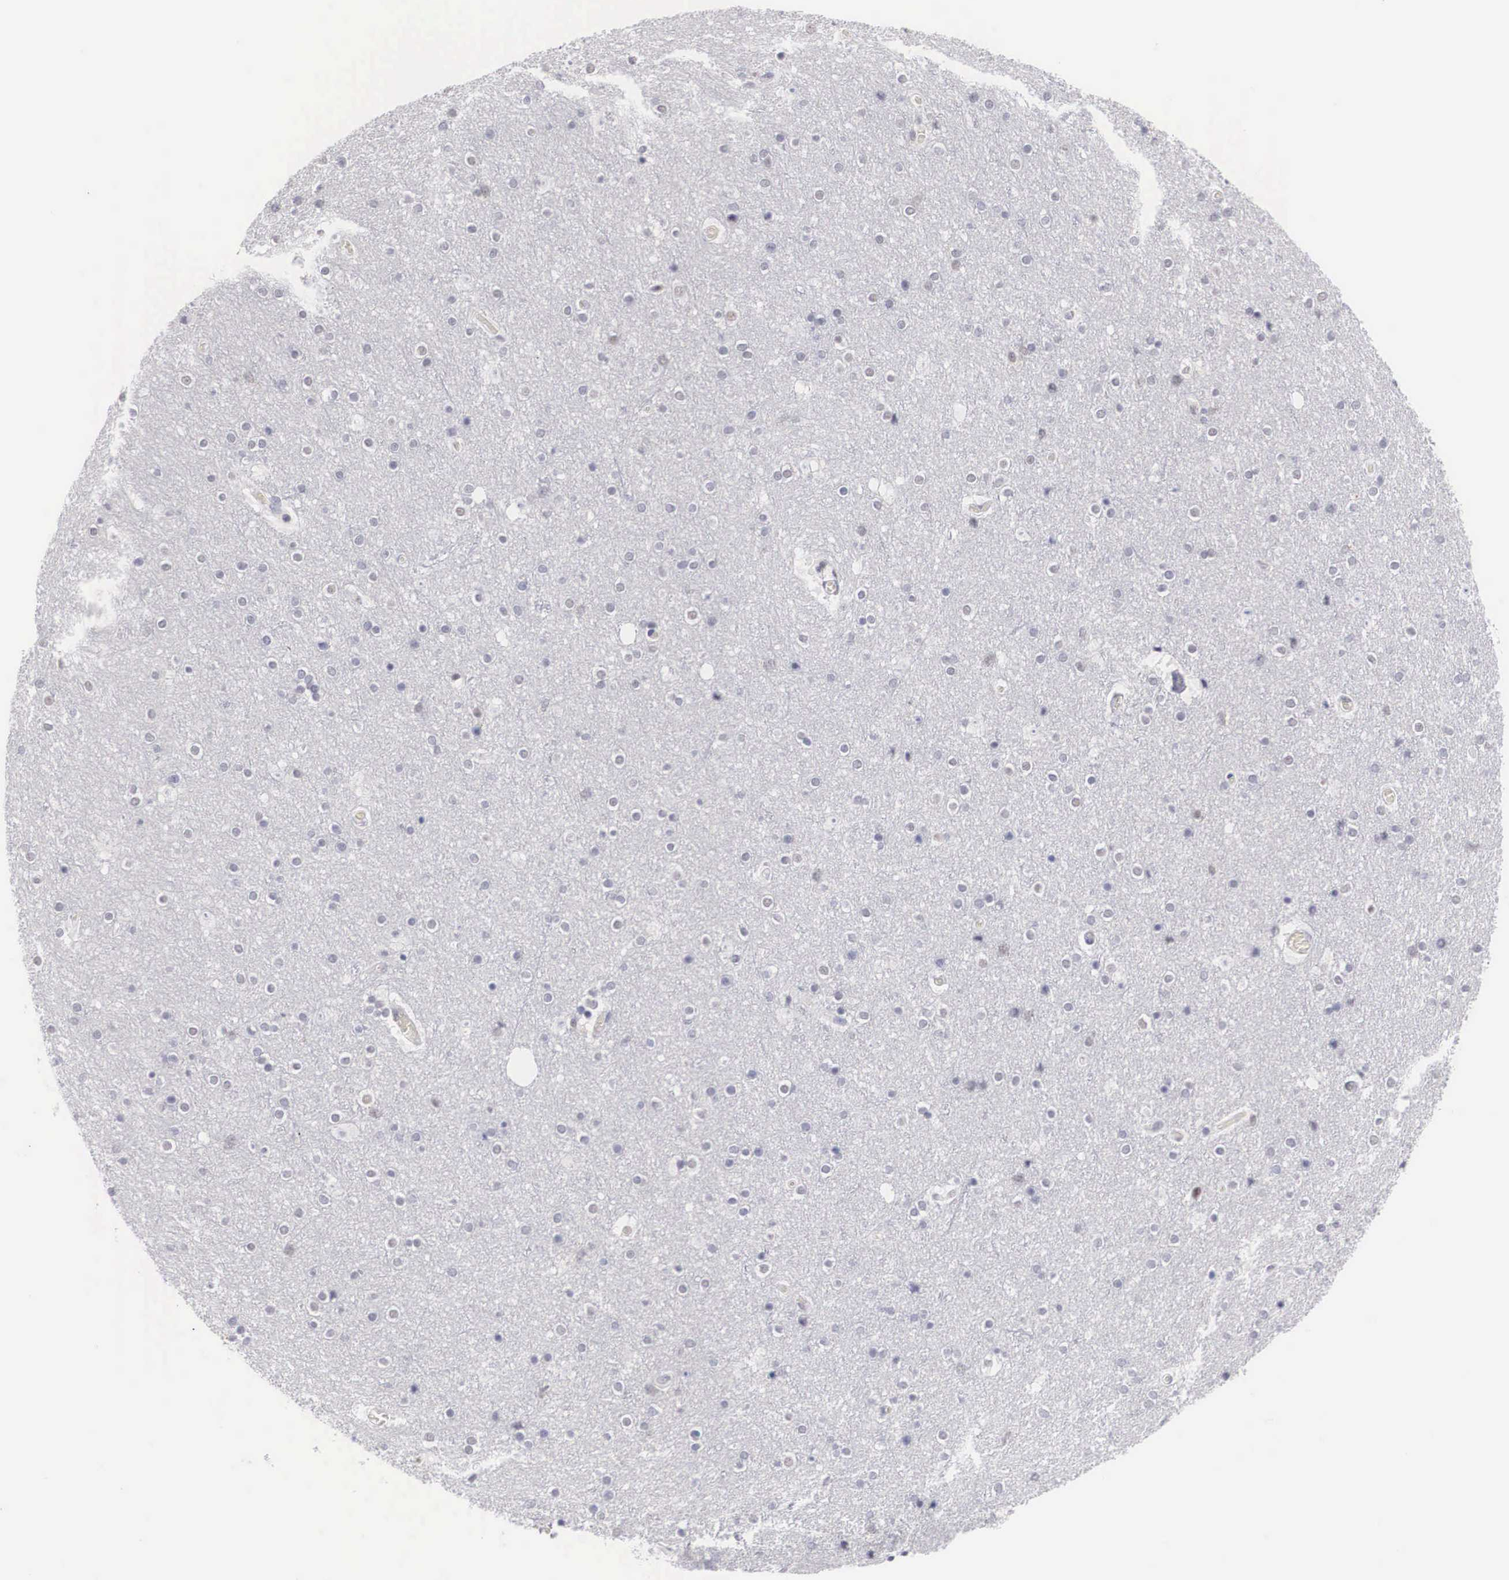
{"staining": {"intensity": "negative", "quantity": "none", "location": "none"}, "tissue": "cerebral cortex", "cell_type": "Endothelial cells", "image_type": "normal", "snomed": [{"axis": "morphology", "description": "Normal tissue, NOS"}, {"axis": "topography", "description": "Cerebral cortex"}], "caption": "Cerebral cortex stained for a protein using immunohistochemistry (IHC) displays no positivity endothelial cells.", "gene": "FAM47A", "patient": {"sex": "female", "age": 54}}